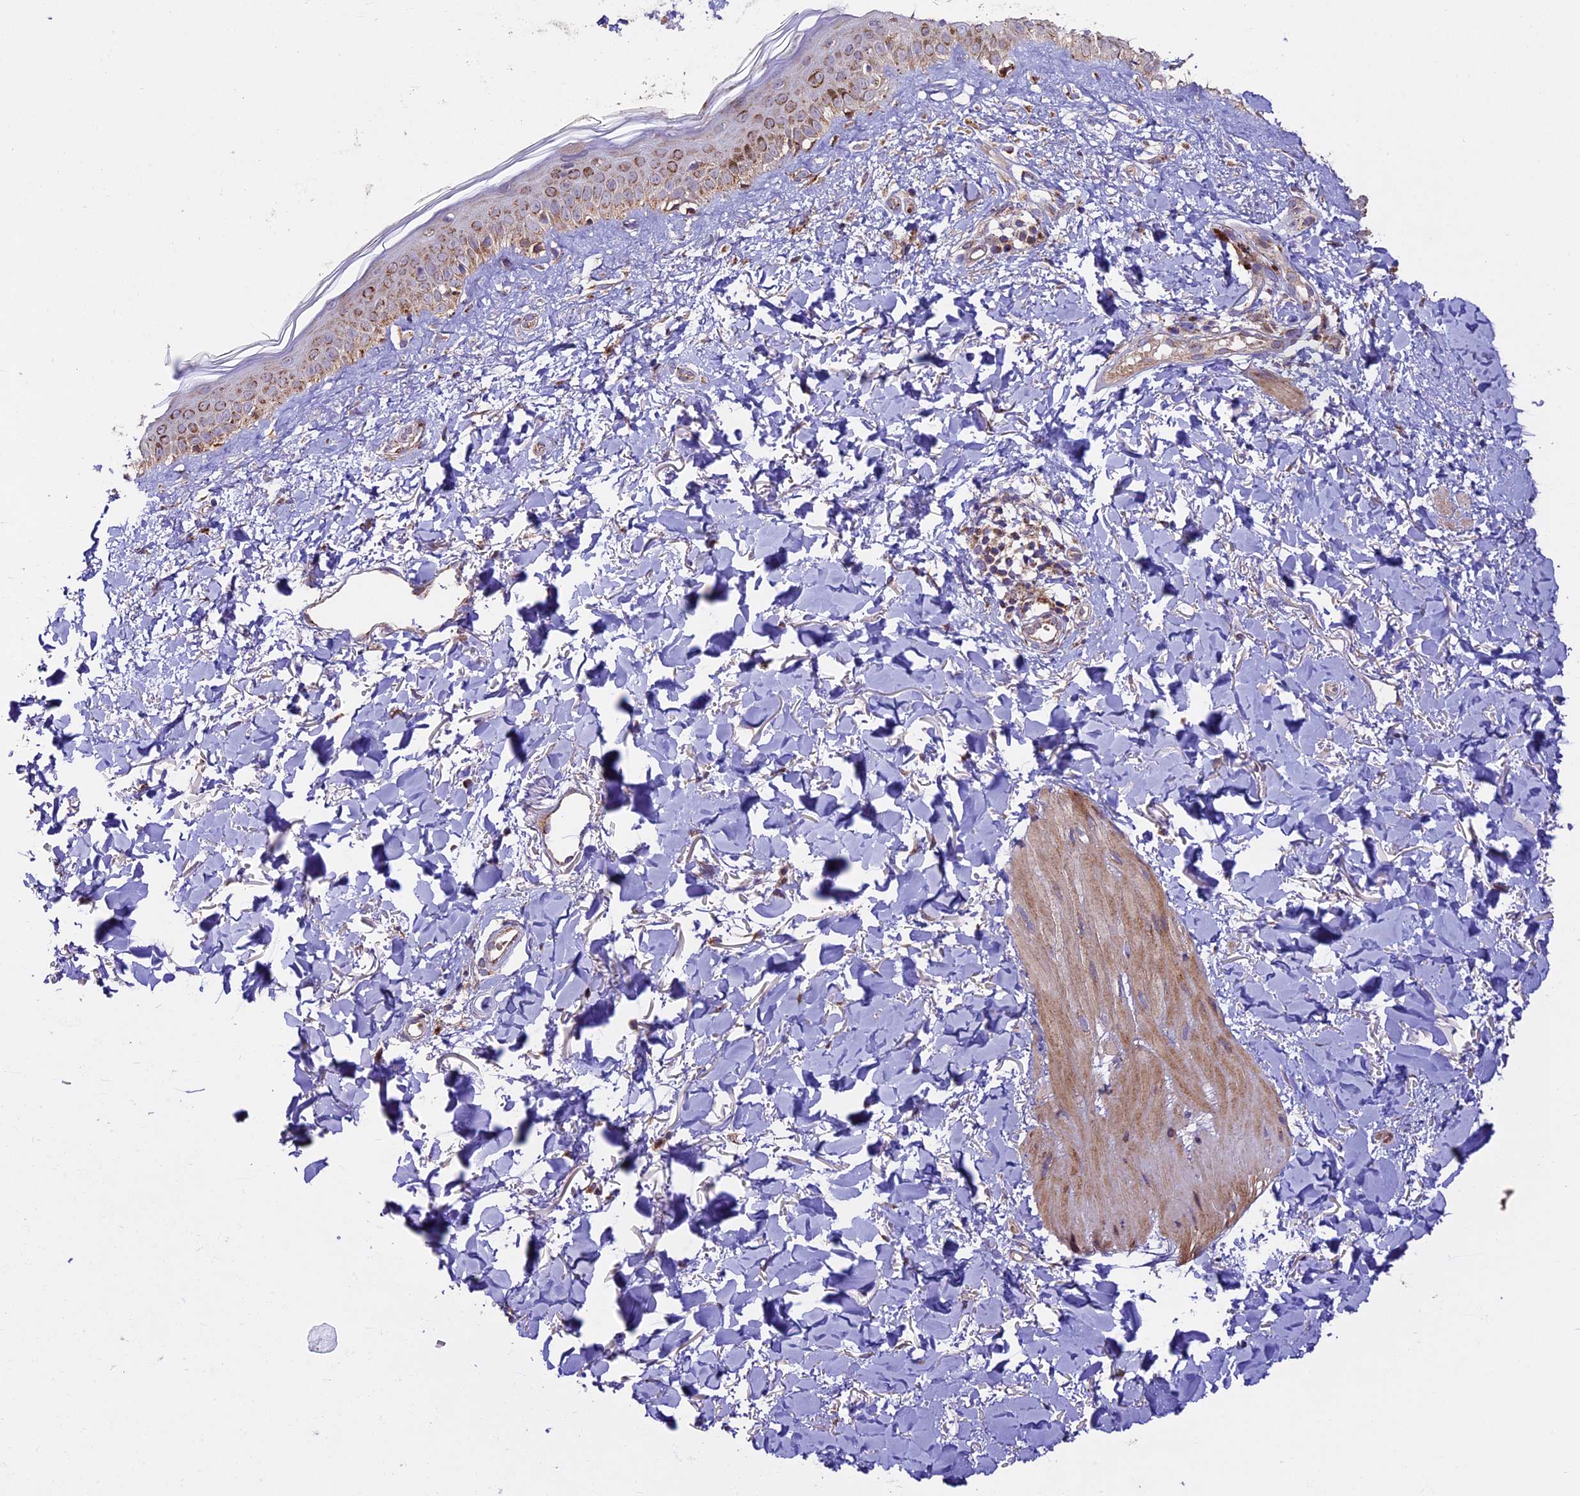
{"staining": {"intensity": "moderate", "quantity": ">75%", "location": "cytoplasmic/membranous"}, "tissue": "skin", "cell_type": "Fibroblasts", "image_type": "normal", "snomed": [{"axis": "morphology", "description": "Normal tissue, NOS"}, {"axis": "topography", "description": "Skin"}], "caption": "High-power microscopy captured an immunohistochemistry (IHC) image of benign skin, revealing moderate cytoplasmic/membranous staining in about >75% of fibroblasts.", "gene": "NDUFA8", "patient": {"sex": "female", "age": 58}}